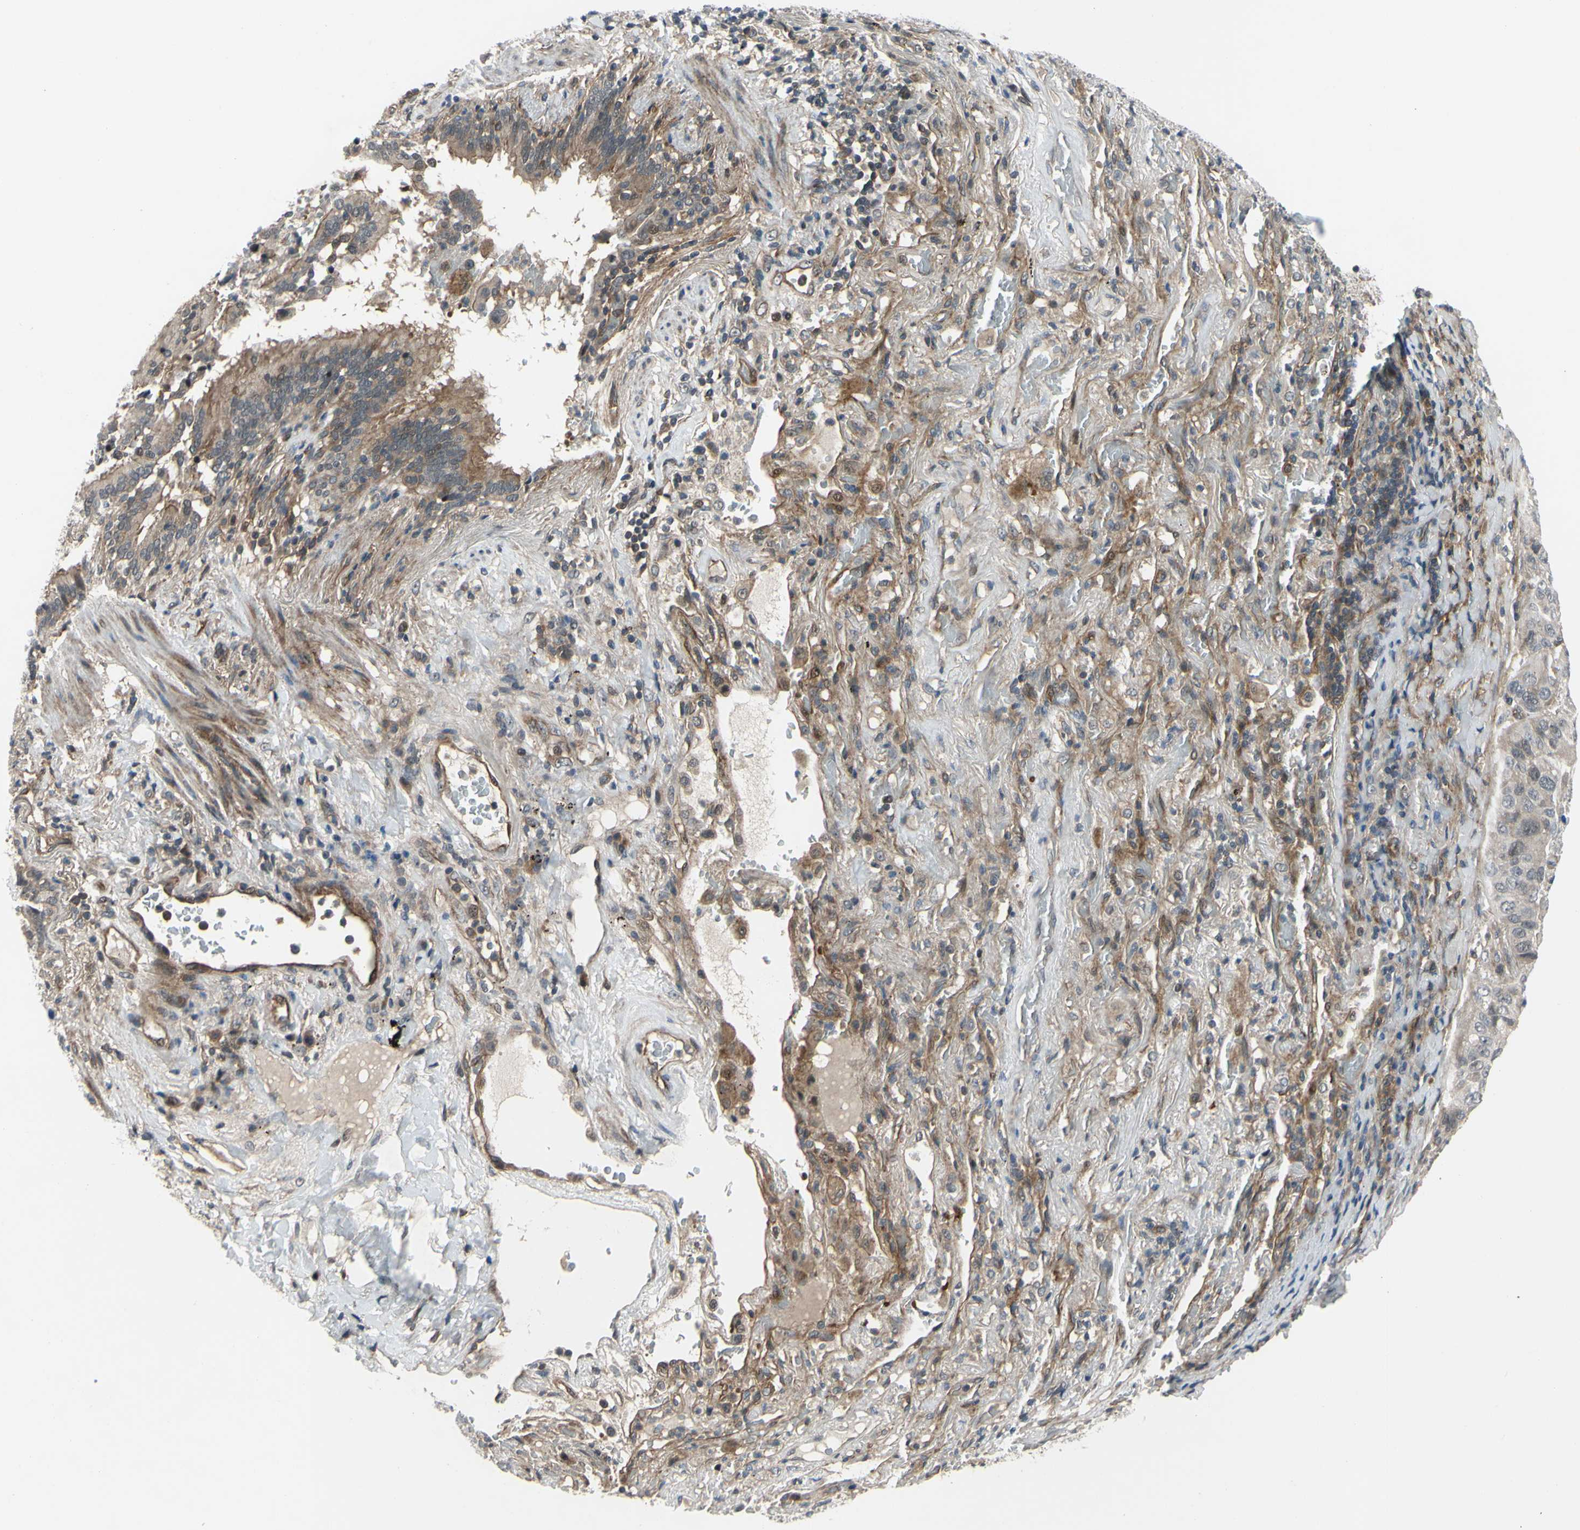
{"staining": {"intensity": "moderate", "quantity": "25%-75%", "location": "cytoplasmic/membranous,nuclear"}, "tissue": "lung cancer", "cell_type": "Tumor cells", "image_type": "cancer", "snomed": [{"axis": "morphology", "description": "Squamous cell carcinoma, NOS"}, {"axis": "topography", "description": "Lung"}], "caption": "IHC of lung cancer (squamous cell carcinoma) displays medium levels of moderate cytoplasmic/membranous and nuclear staining in approximately 25%-75% of tumor cells.", "gene": "COMMD9", "patient": {"sex": "male", "age": 57}}